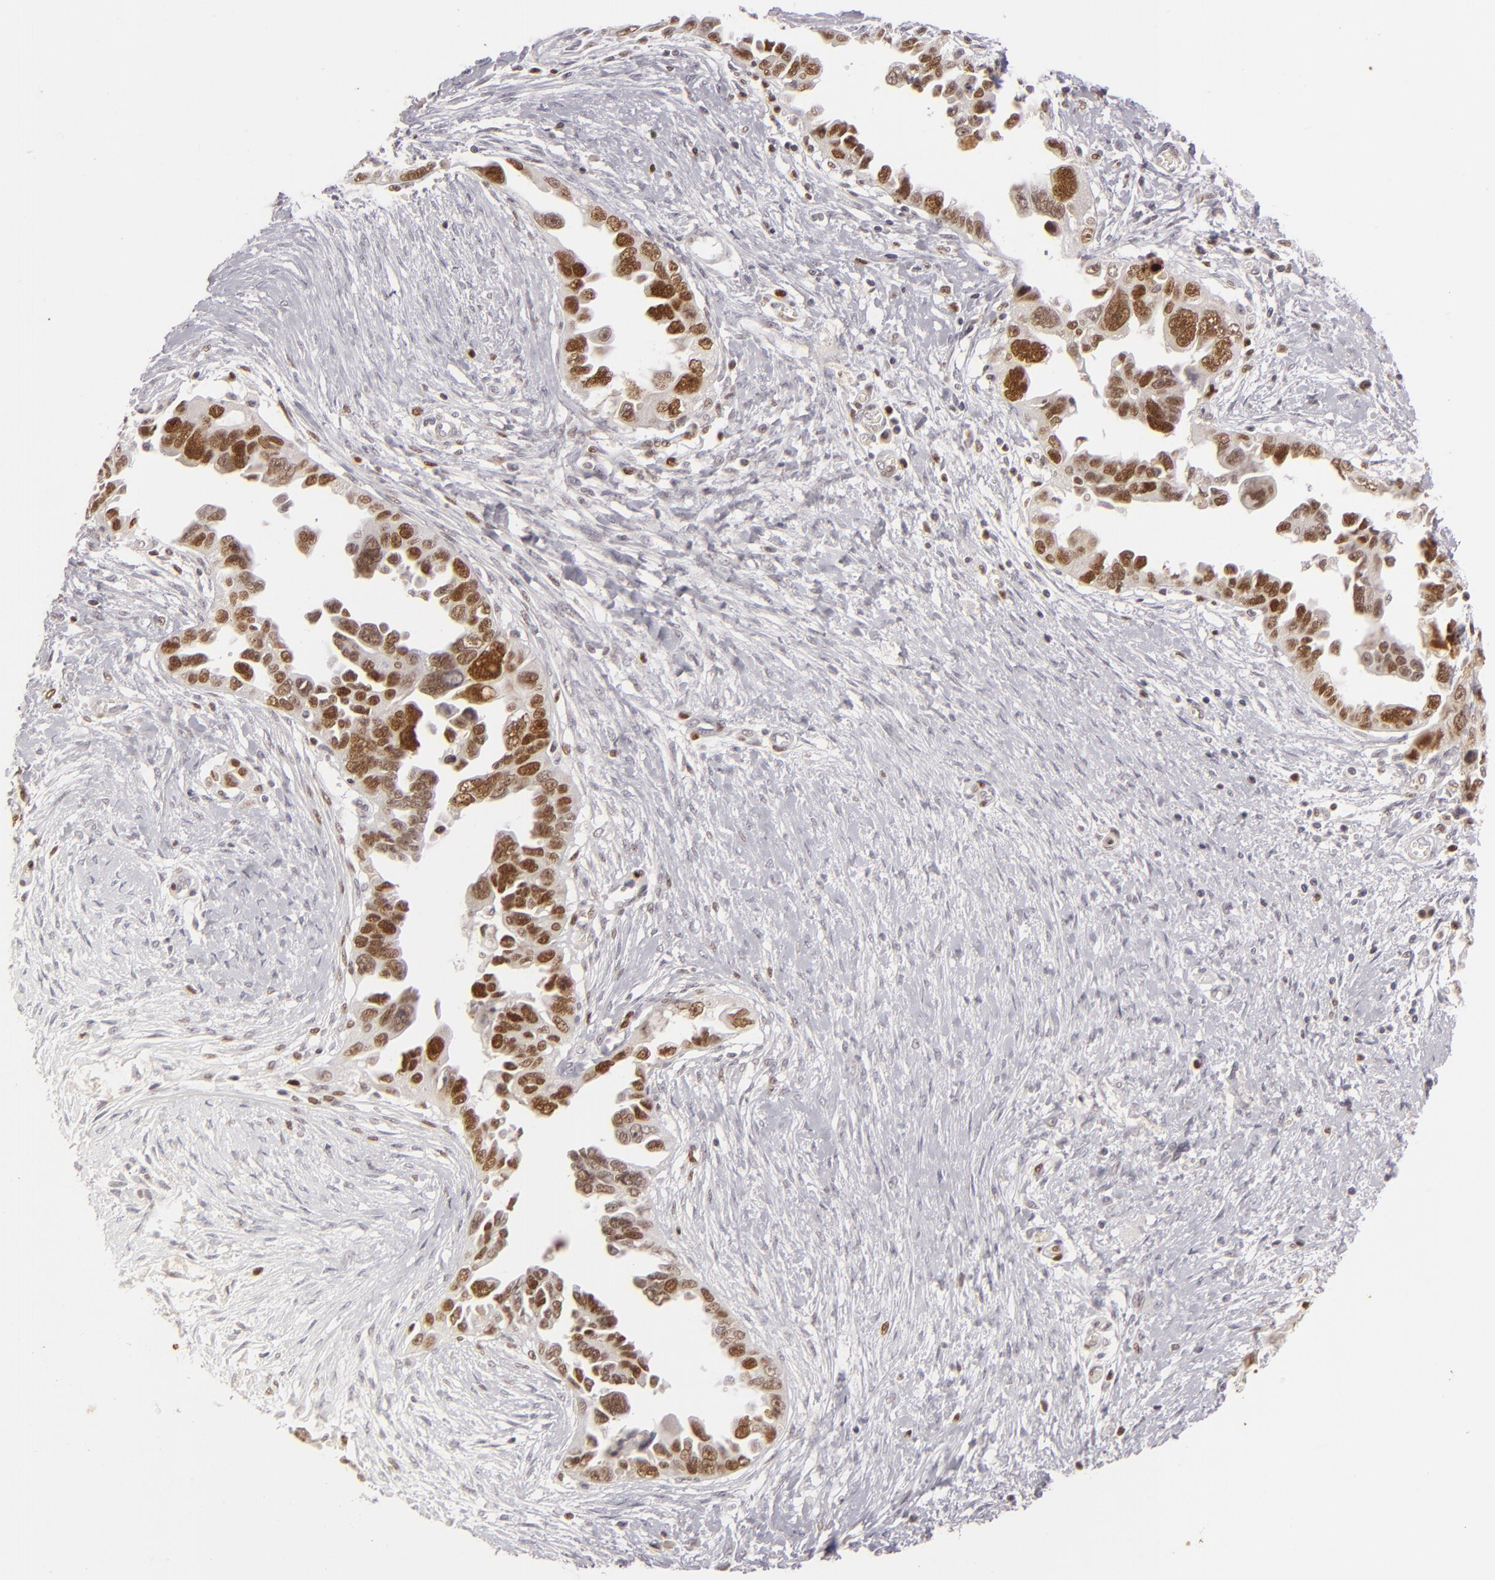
{"staining": {"intensity": "strong", "quantity": ">75%", "location": "nuclear"}, "tissue": "ovarian cancer", "cell_type": "Tumor cells", "image_type": "cancer", "snomed": [{"axis": "morphology", "description": "Cystadenocarcinoma, serous, NOS"}, {"axis": "topography", "description": "Ovary"}], "caption": "High-magnification brightfield microscopy of serous cystadenocarcinoma (ovarian) stained with DAB (brown) and counterstained with hematoxylin (blue). tumor cells exhibit strong nuclear positivity is seen in about>75% of cells.", "gene": "FEN1", "patient": {"sex": "female", "age": 63}}